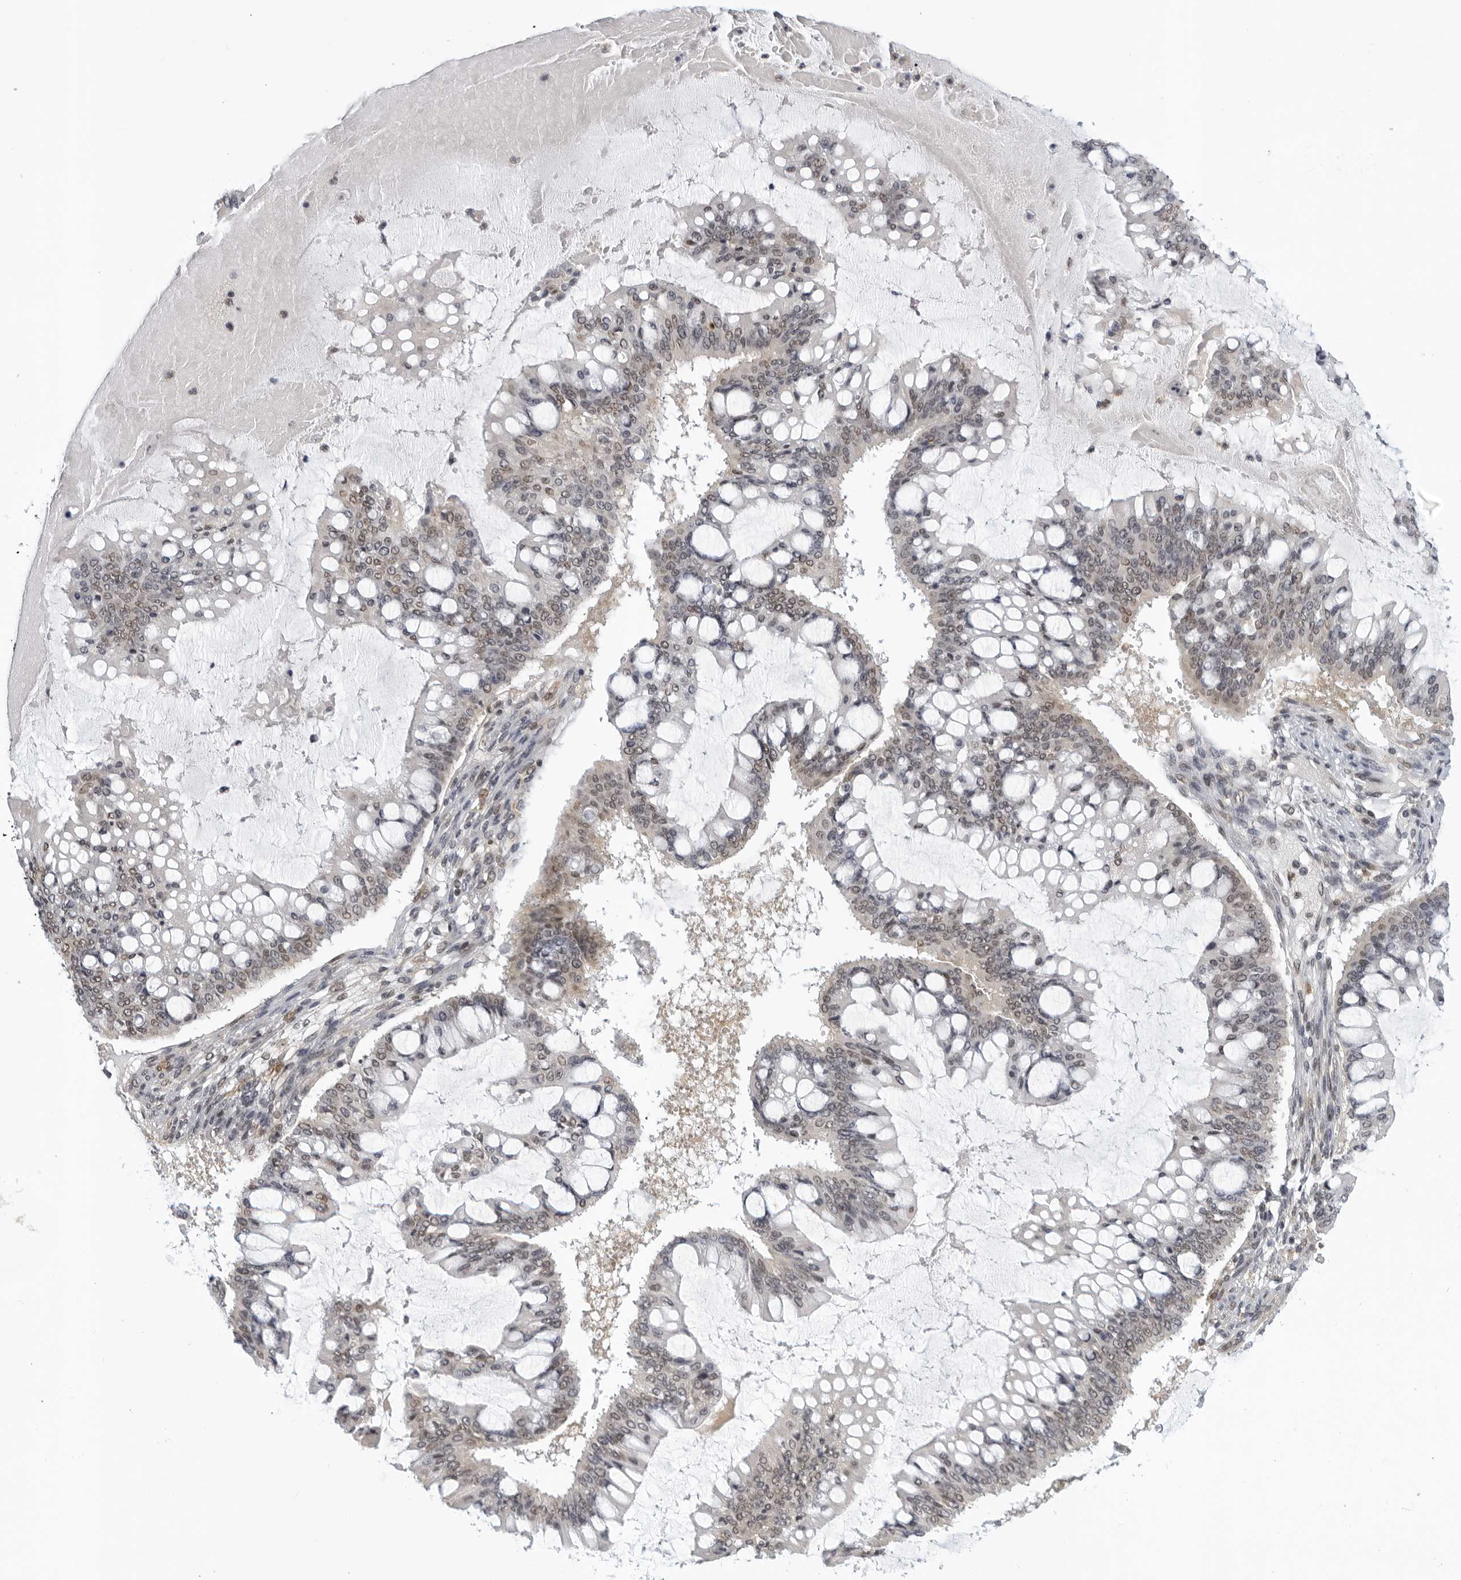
{"staining": {"intensity": "weak", "quantity": "25%-75%", "location": "nuclear"}, "tissue": "ovarian cancer", "cell_type": "Tumor cells", "image_type": "cancer", "snomed": [{"axis": "morphology", "description": "Cystadenocarcinoma, mucinous, NOS"}, {"axis": "topography", "description": "Ovary"}], "caption": "Weak nuclear staining for a protein is seen in approximately 25%-75% of tumor cells of mucinous cystadenocarcinoma (ovarian) using immunohistochemistry (IHC).", "gene": "CC2D1B", "patient": {"sex": "female", "age": 73}}